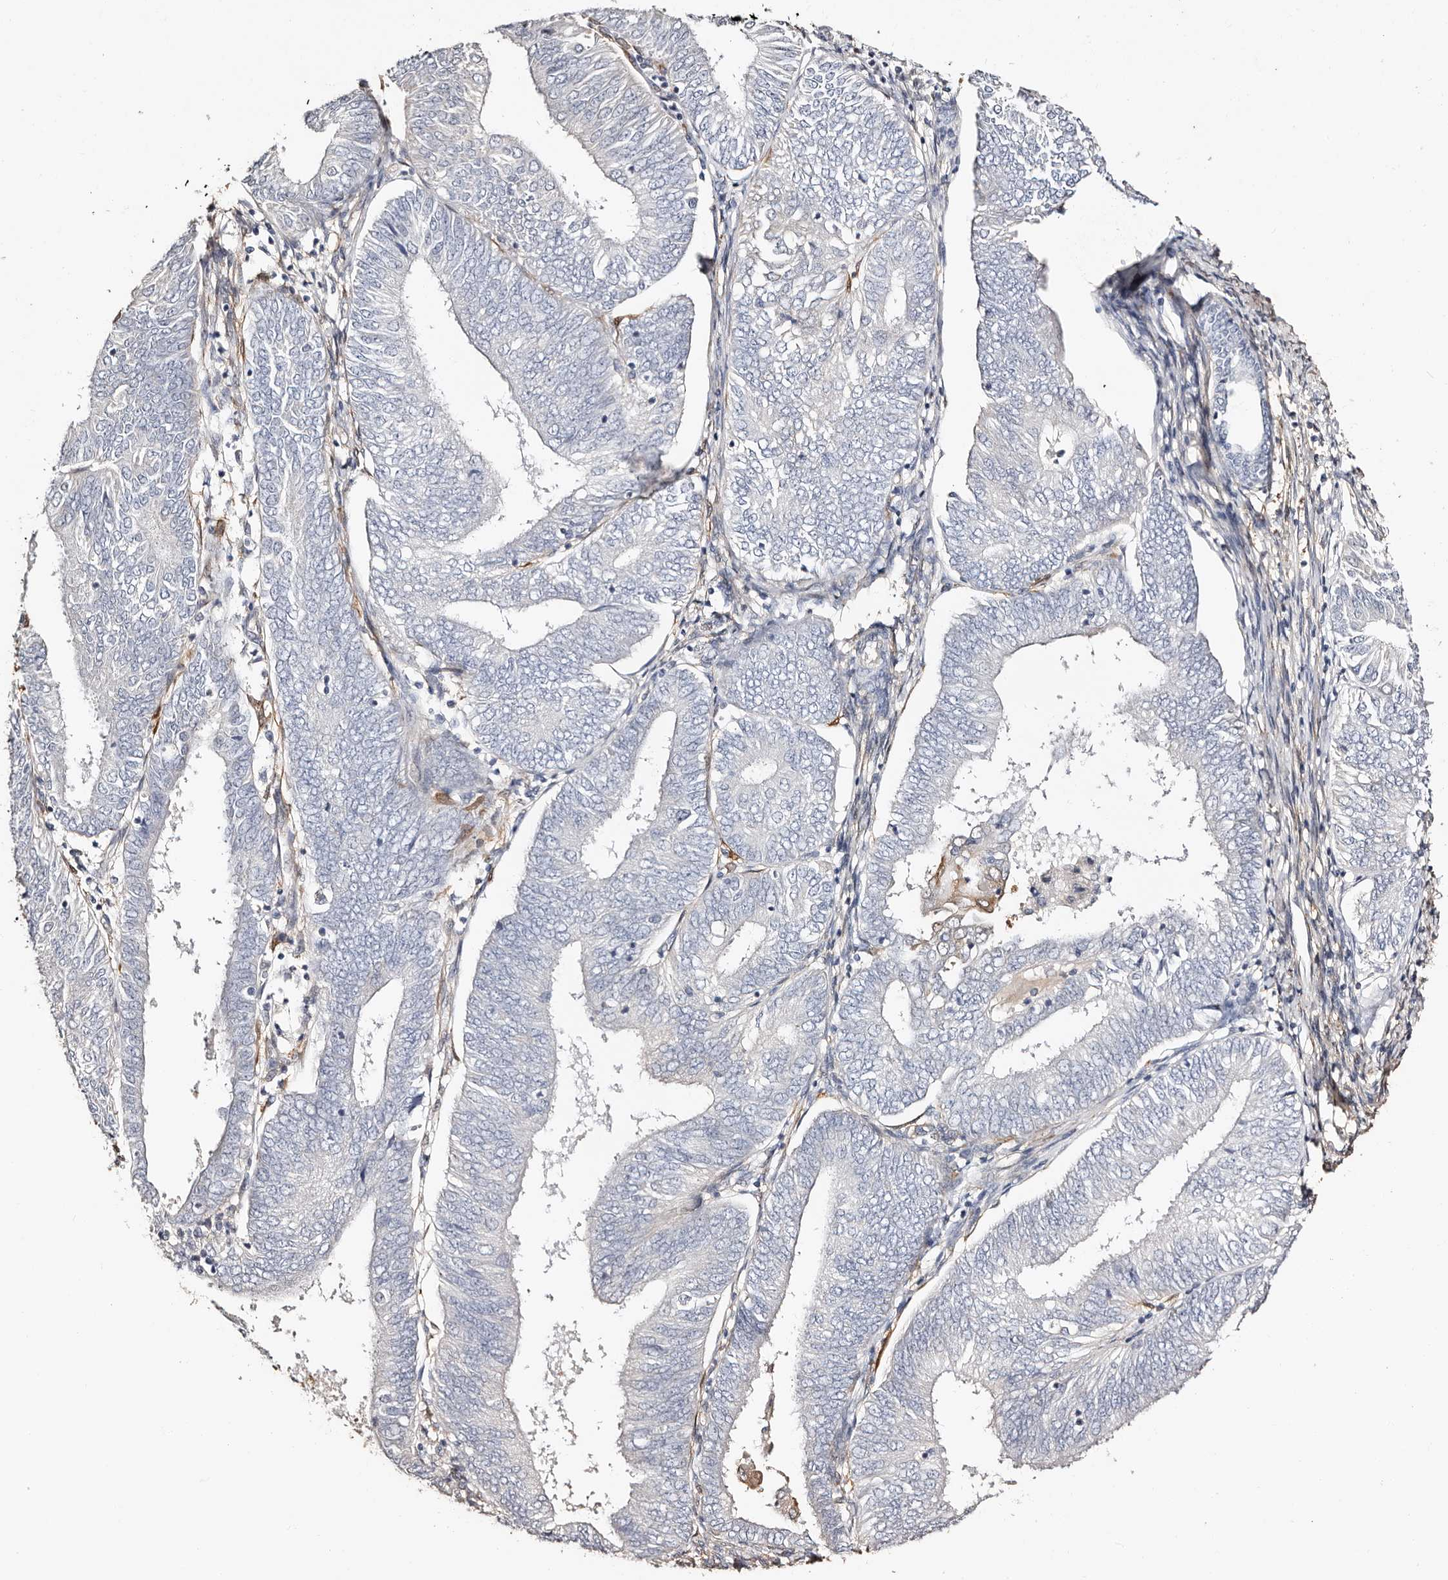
{"staining": {"intensity": "negative", "quantity": "none", "location": "none"}, "tissue": "endometrial cancer", "cell_type": "Tumor cells", "image_type": "cancer", "snomed": [{"axis": "morphology", "description": "Adenocarcinoma, NOS"}, {"axis": "topography", "description": "Endometrium"}], "caption": "Tumor cells are negative for brown protein staining in adenocarcinoma (endometrial).", "gene": "TGM2", "patient": {"sex": "female", "age": 58}}